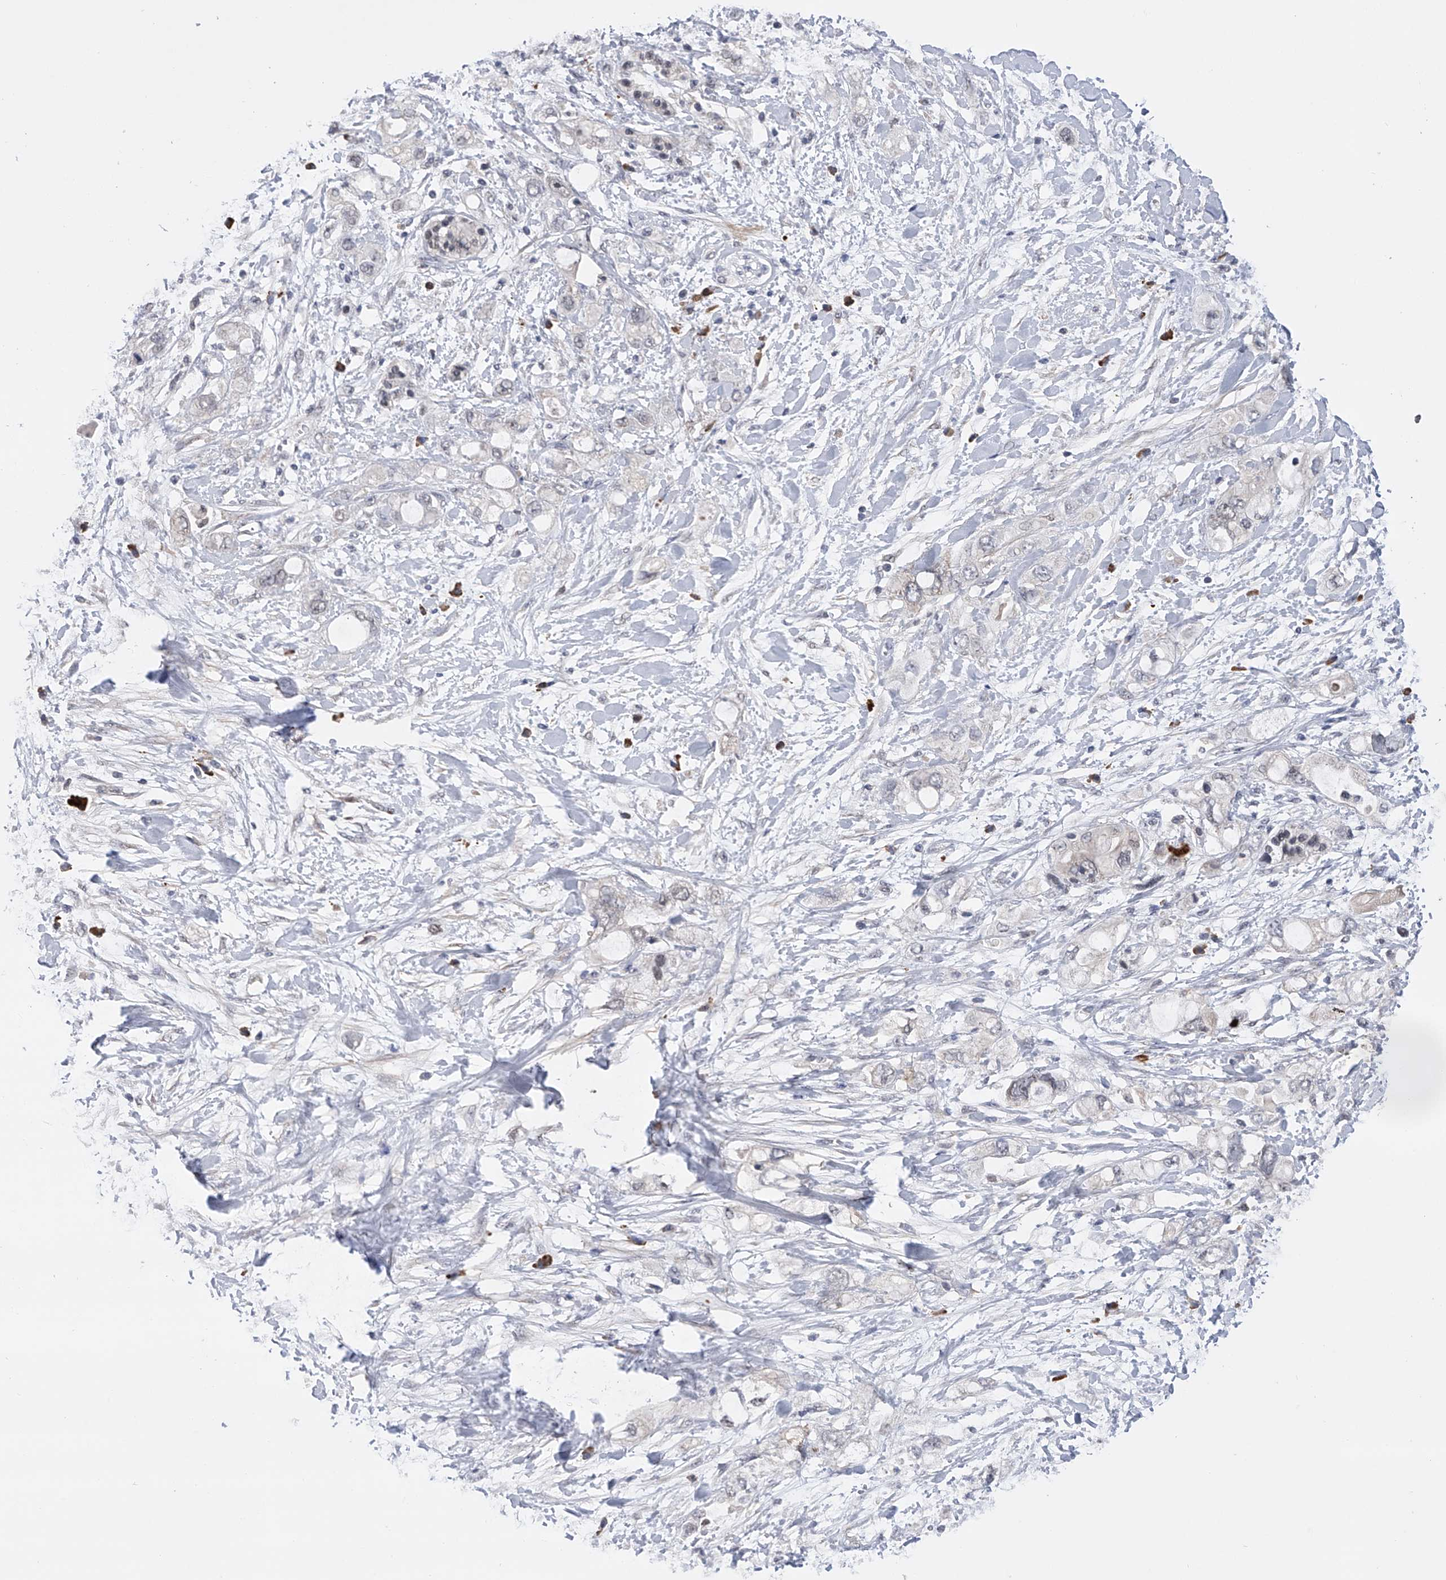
{"staining": {"intensity": "negative", "quantity": "none", "location": "none"}, "tissue": "pancreatic cancer", "cell_type": "Tumor cells", "image_type": "cancer", "snomed": [{"axis": "morphology", "description": "Adenocarcinoma, NOS"}, {"axis": "topography", "description": "Pancreas"}], "caption": "High magnification brightfield microscopy of pancreatic adenocarcinoma stained with DAB (3,3'-diaminobenzidine) (brown) and counterstained with hematoxylin (blue): tumor cells show no significant staining.", "gene": "SPOCK1", "patient": {"sex": "female", "age": 56}}